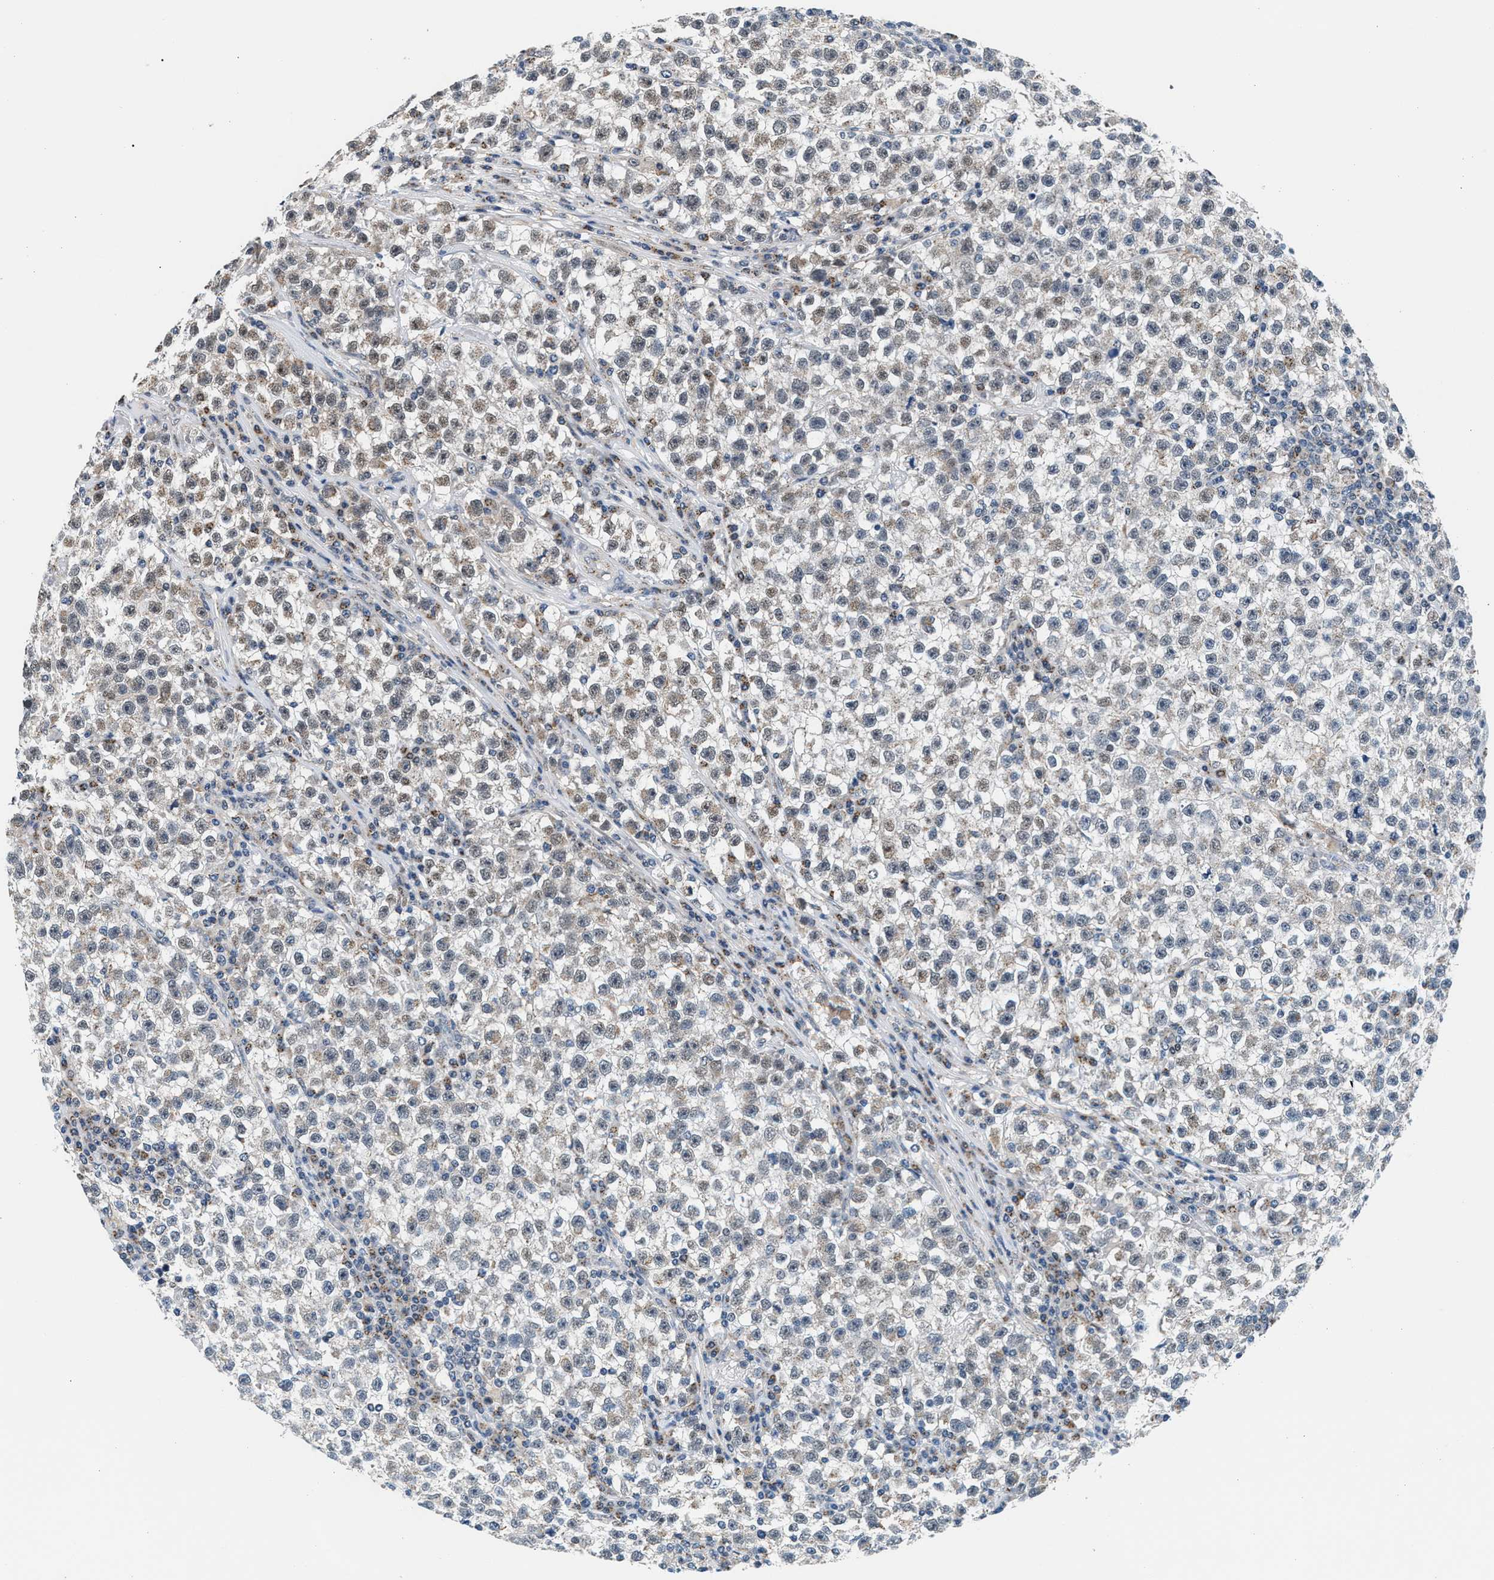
{"staining": {"intensity": "weak", "quantity": "<25%", "location": "cytoplasmic/membranous,nuclear"}, "tissue": "testis cancer", "cell_type": "Tumor cells", "image_type": "cancer", "snomed": [{"axis": "morphology", "description": "Seminoma, NOS"}, {"axis": "topography", "description": "Testis"}], "caption": "Testis cancer (seminoma) was stained to show a protein in brown. There is no significant positivity in tumor cells.", "gene": "KCNMB2", "patient": {"sex": "male", "age": 22}}